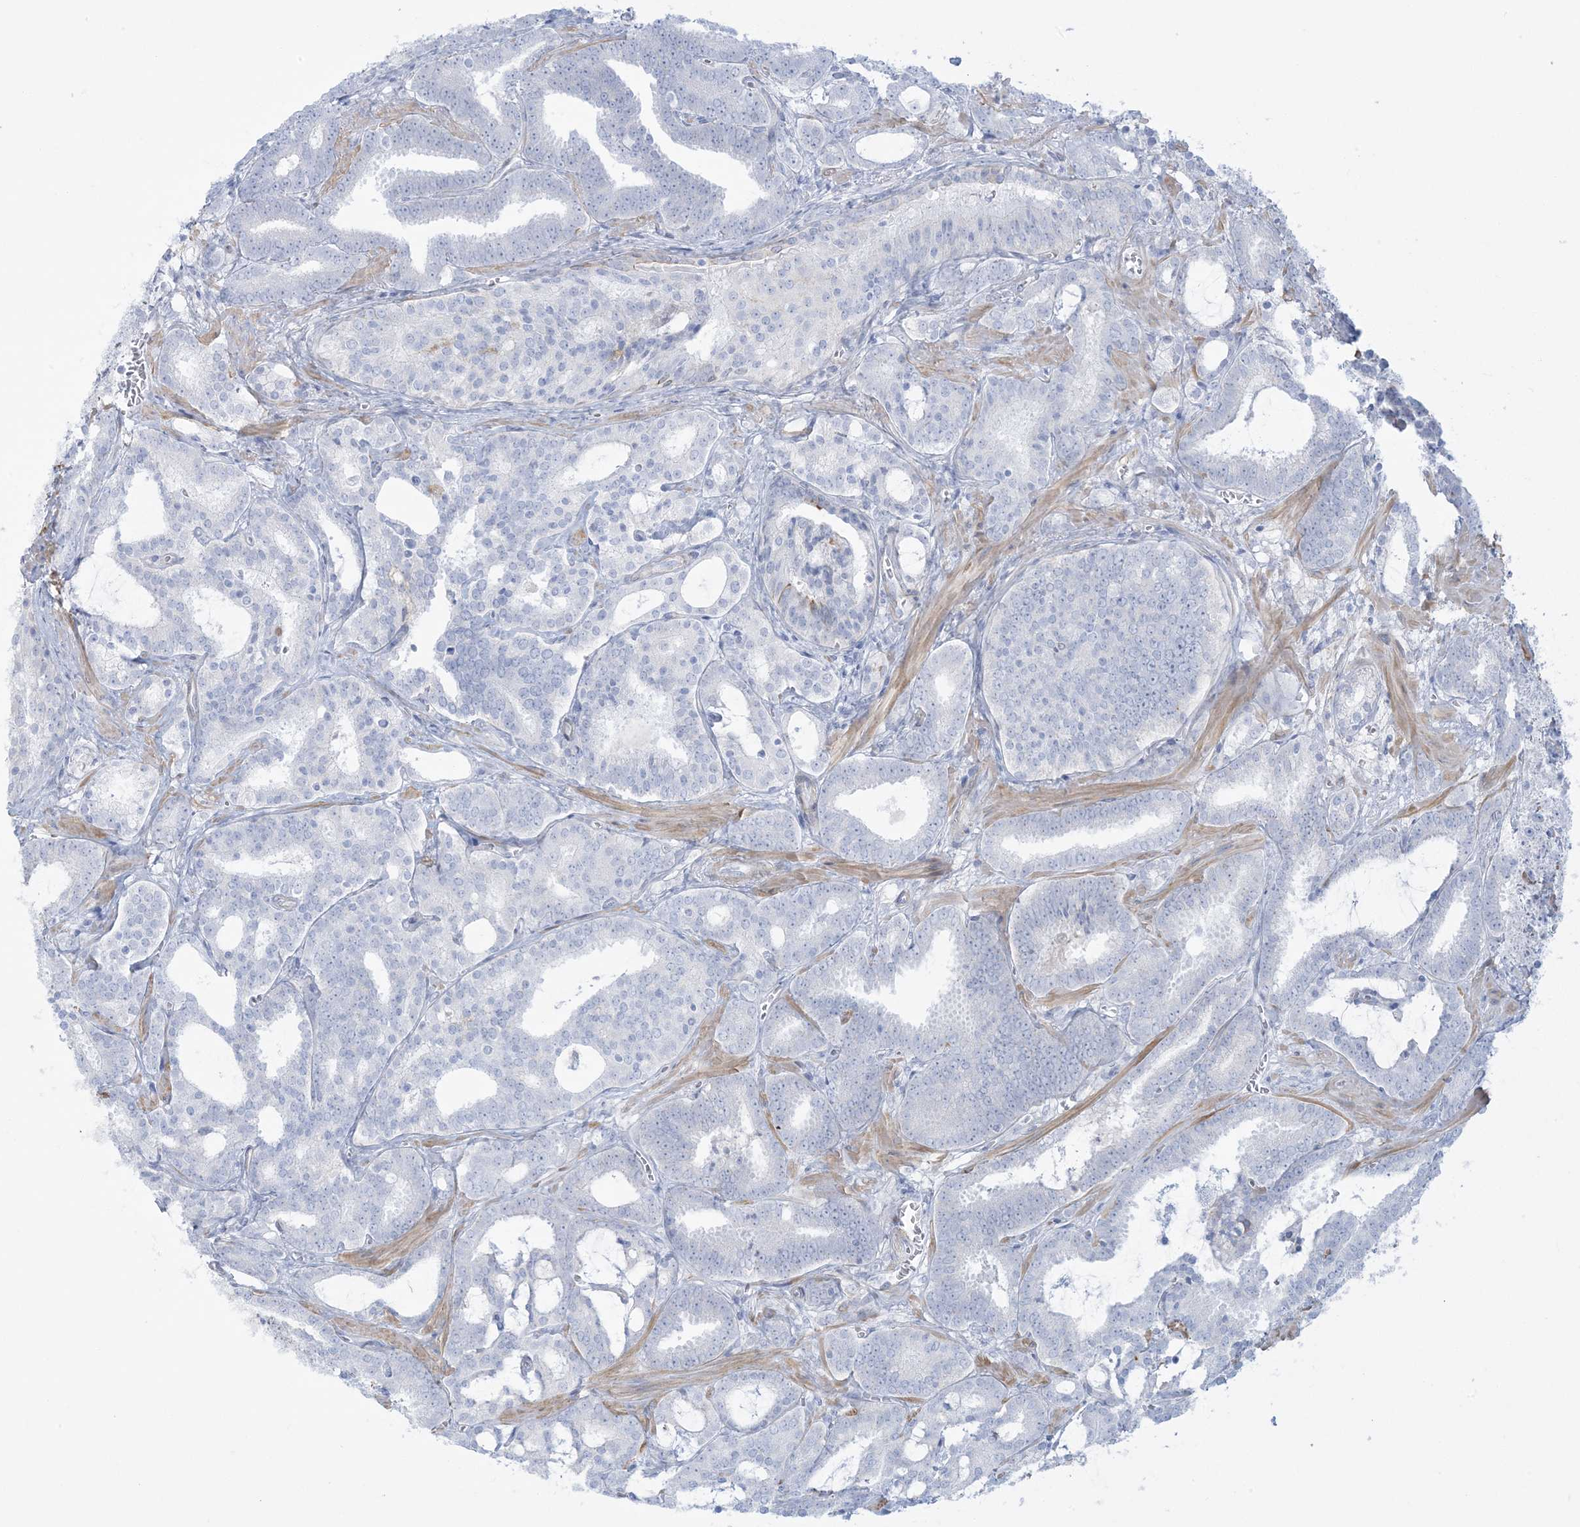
{"staining": {"intensity": "negative", "quantity": "none", "location": "none"}, "tissue": "prostate cancer", "cell_type": "Tumor cells", "image_type": "cancer", "snomed": [{"axis": "morphology", "description": "Adenocarcinoma, High grade"}, {"axis": "topography", "description": "Prostate and seminal vesicle, NOS"}], "caption": "An immunohistochemistry histopathology image of high-grade adenocarcinoma (prostate) is shown. There is no staining in tumor cells of high-grade adenocarcinoma (prostate).", "gene": "AGXT", "patient": {"sex": "male", "age": 67}}